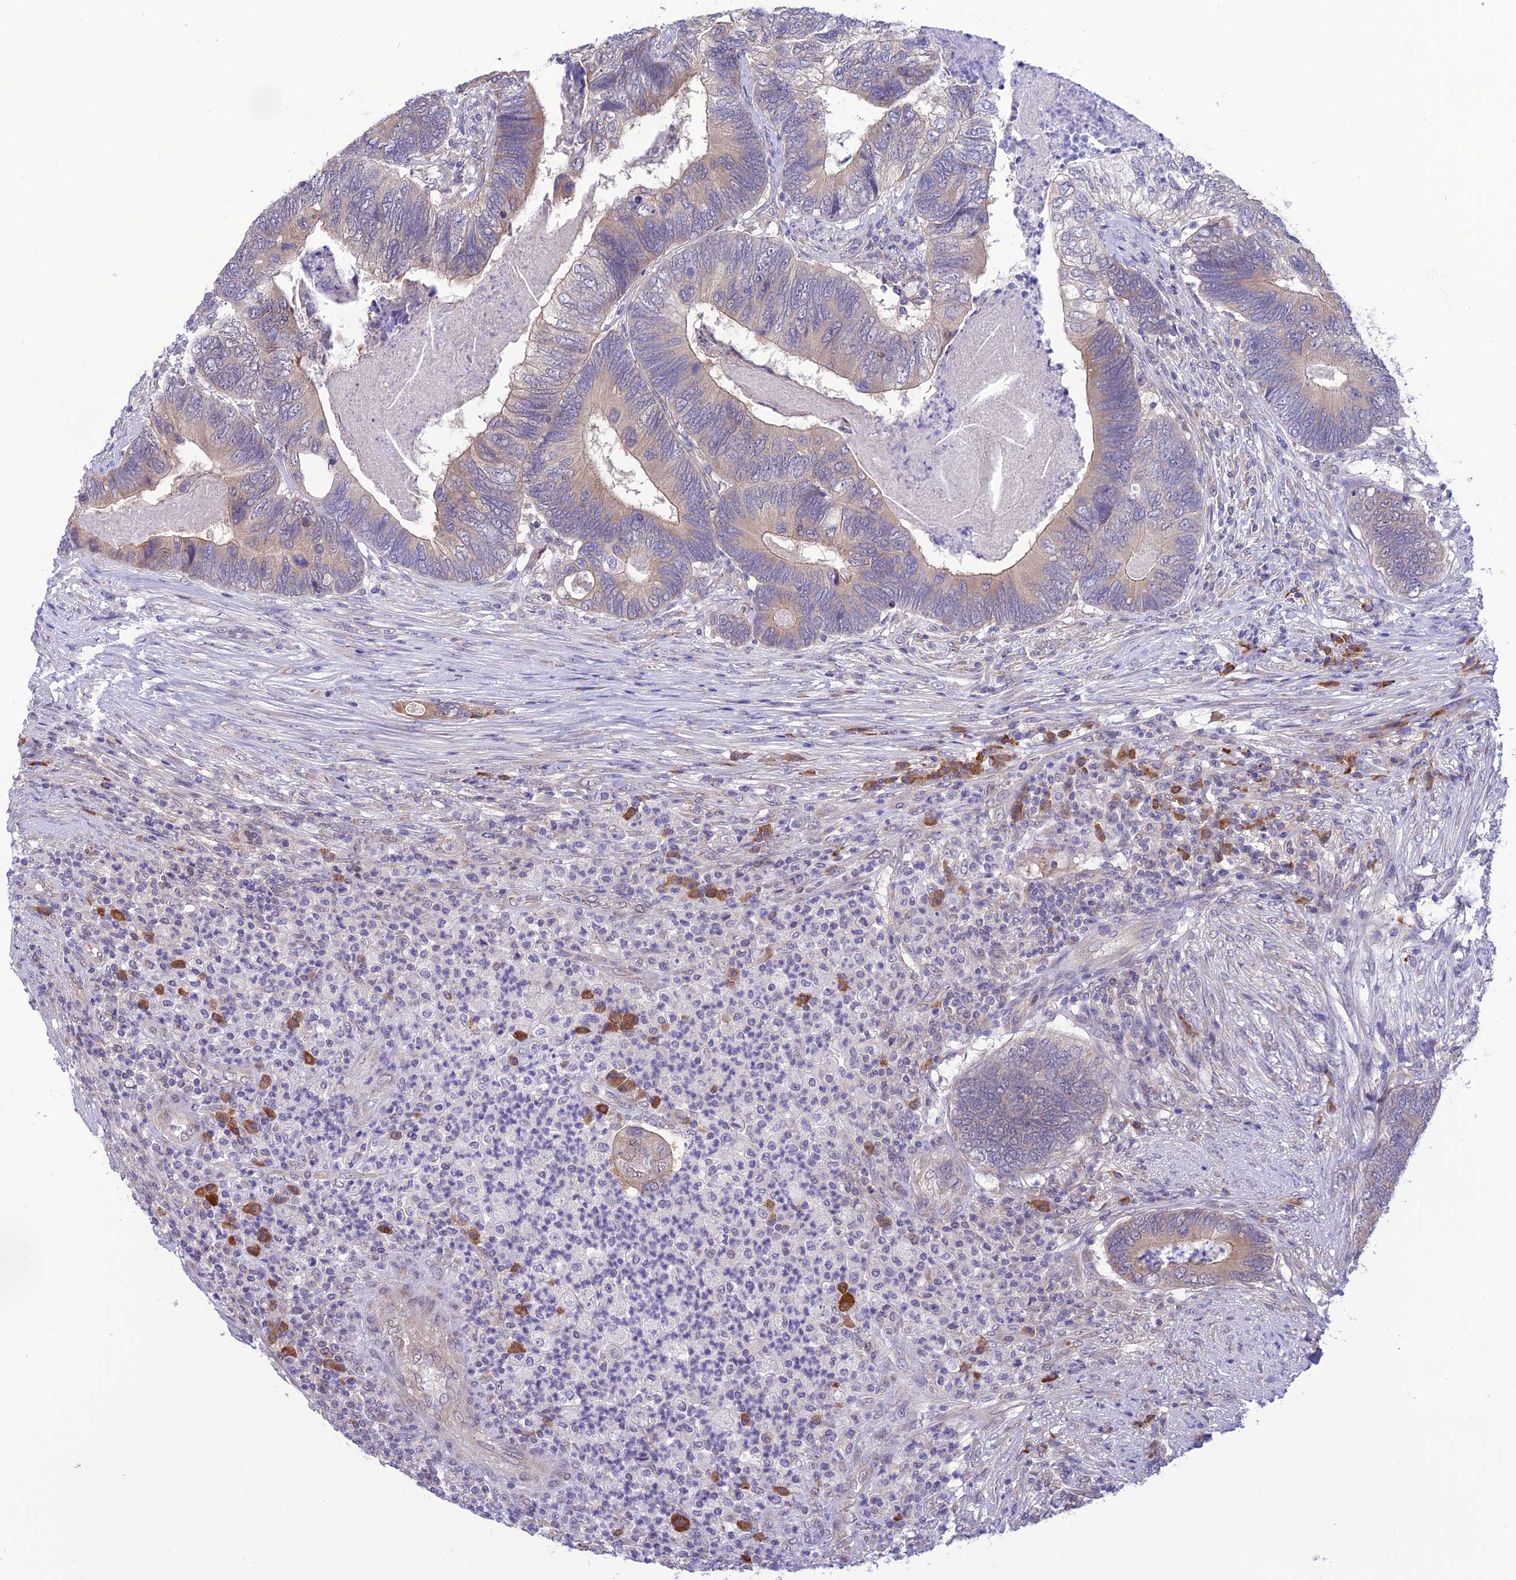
{"staining": {"intensity": "weak", "quantity": "<25%", "location": "cytoplasmic/membranous"}, "tissue": "colorectal cancer", "cell_type": "Tumor cells", "image_type": "cancer", "snomed": [{"axis": "morphology", "description": "Adenocarcinoma, NOS"}, {"axis": "topography", "description": "Colon"}], "caption": "Protein analysis of colorectal cancer reveals no significant positivity in tumor cells. (DAB IHC visualized using brightfield microscopy, high magnification).", "gene": "RNF126", "patient": {"sex": "female", "age": 67}}